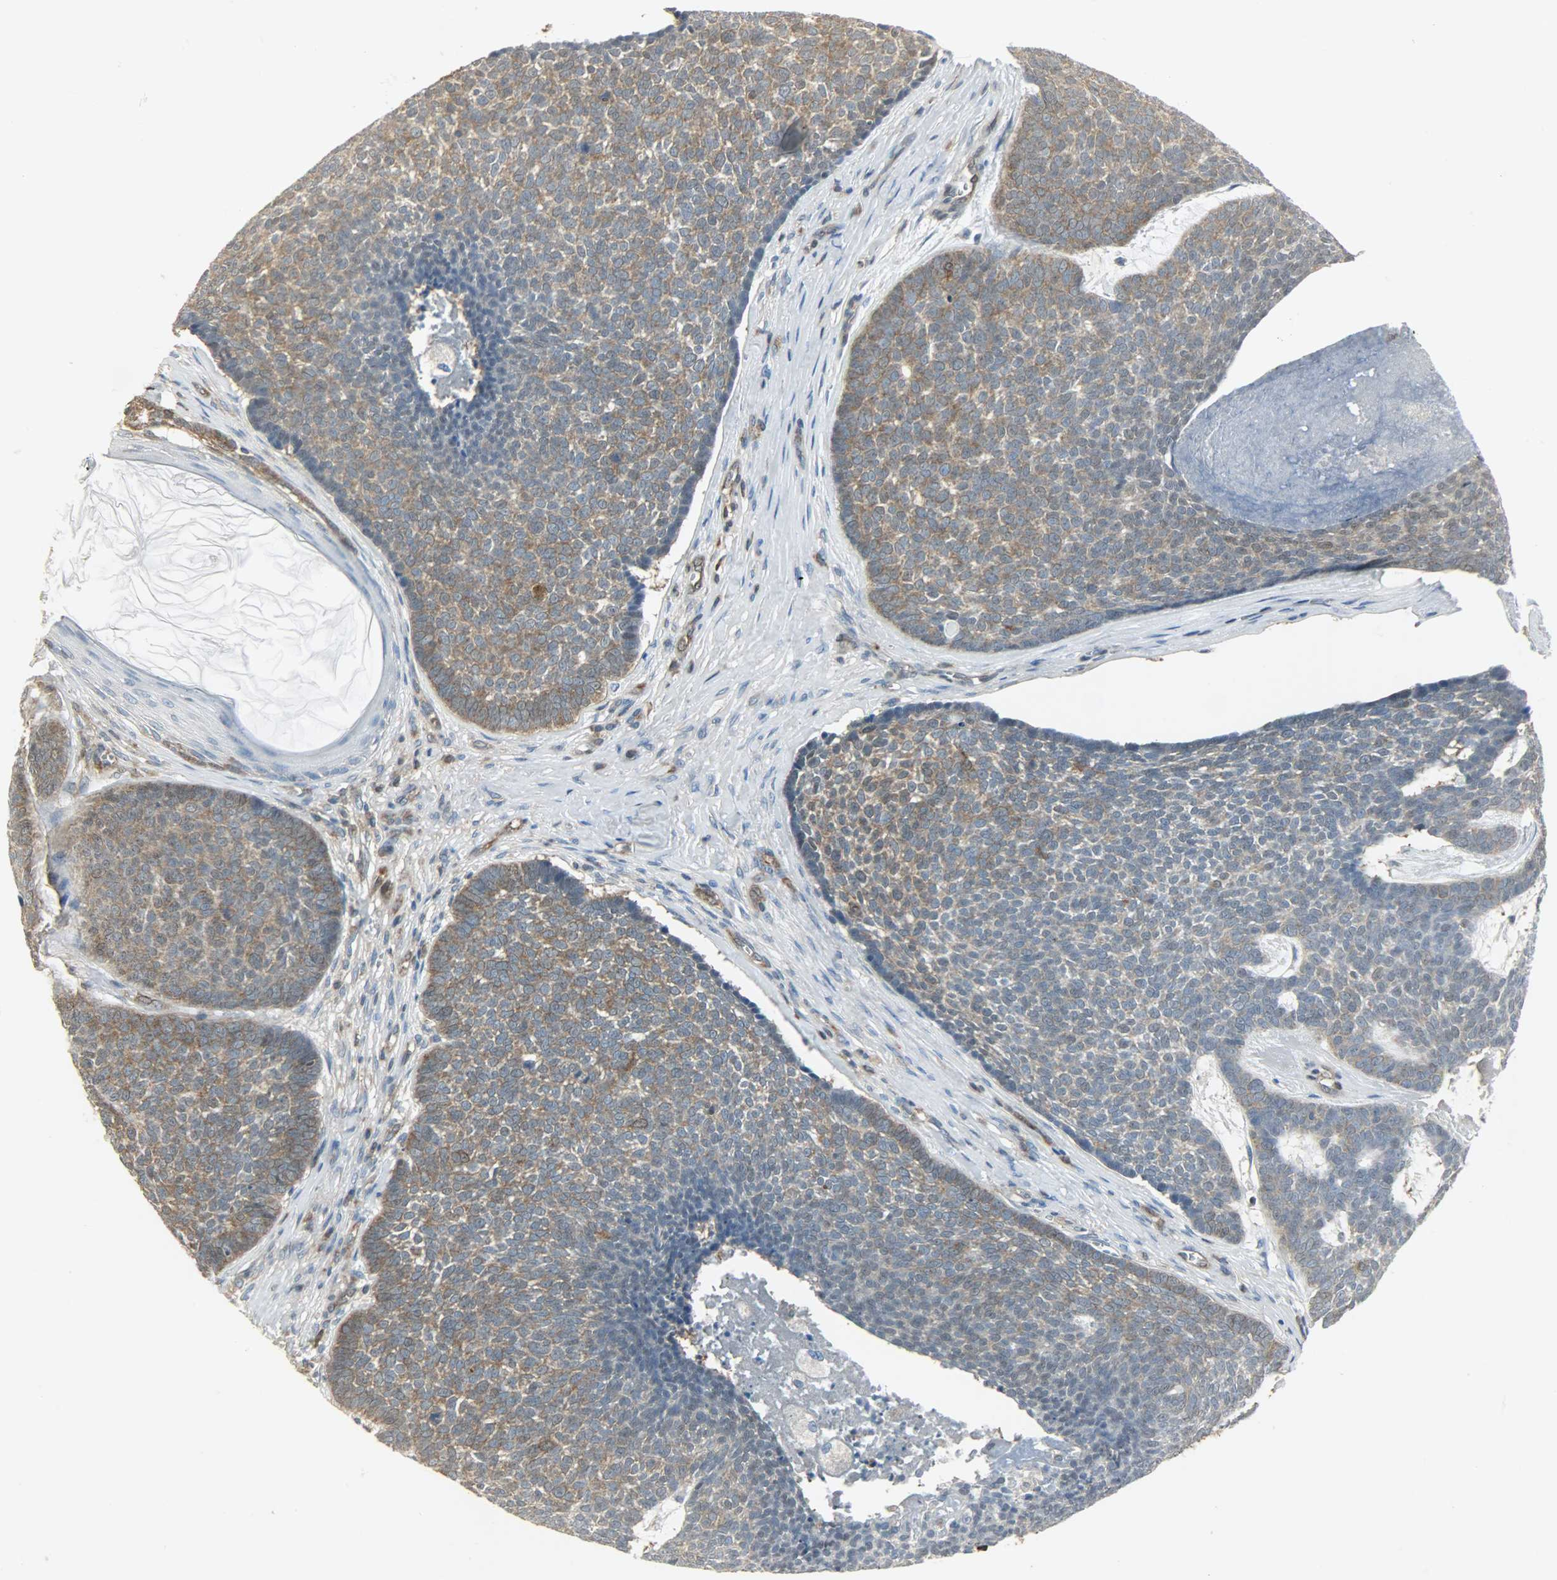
{"staining": {"intensity": "moderate", "quantity": "25%-75%", "location": "cytoplasmic/membranous"}, "tissue": "skin cancer", "cell_type": "Tumor cells", "image_type": "cancer", "snomed": [{"axis": "morphology", "description": "Basal cell carcinoma"}, {"axis": "topography", "description": "Skin"}], "caption": "Immunohistochemistry photomicrograph of basal cell carcinoma (skin) stained for a protein (brown), which reveals medium levels of moderate cytoplasmic/membranous staining in about 25%-75% of tumor cells.", "gene": "LDHB", "patient": {"sex": "male", "age": 84}}